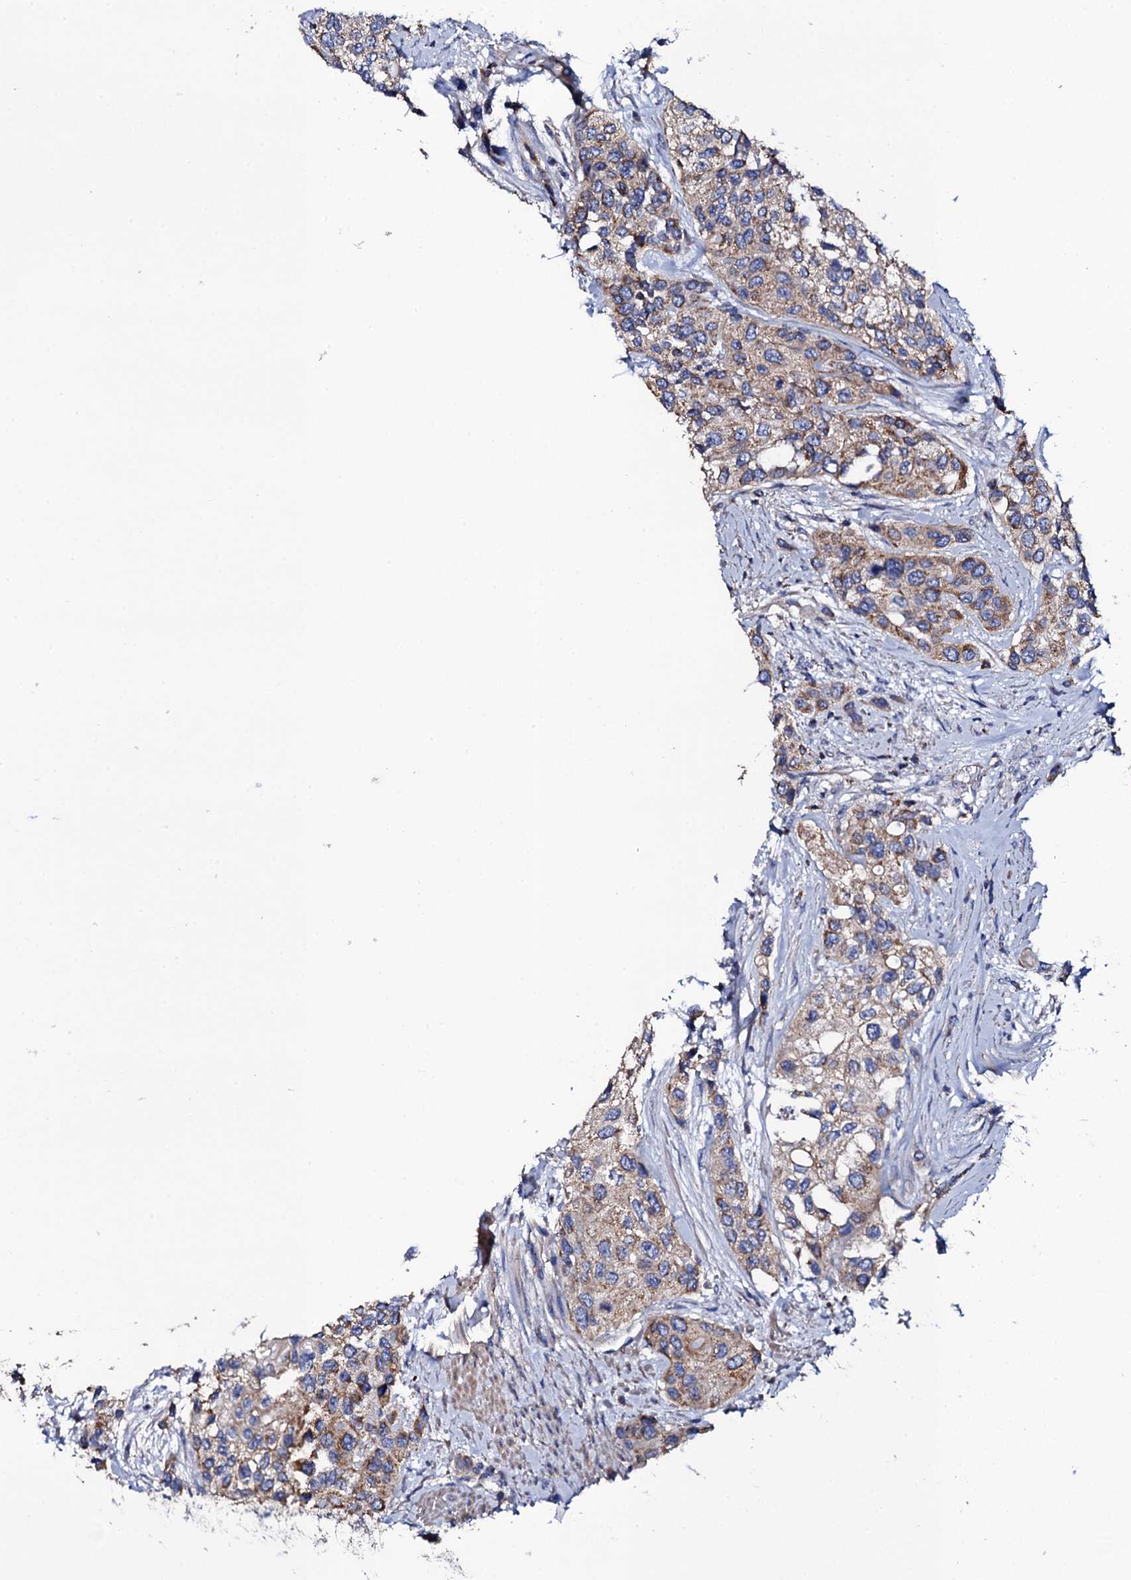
{"staining": {"intensity": "moderate", "quantity": ">75%", "location": "cytoplasmic/membranous"}, "tissue": "urothelial cancer", "cell_type": "Tumor cells", "image_type": "cancer", "snomed": [{"axis": "morphology", "description": "Normal tissue, NOS"}, {"axis": "morphology", "description": "Urothelial carcinoma, High grade"}, {"axis": "topography", "description": "Vascular tissue"}, {"axis": "topography", "description": "Urinary bladder"}], "caption": "Urothelial cancer tissue reveals moderate cytoplasmic/membranous expression in about >75% of tumor cells, visualized by immunohistochemistry.", "gene": "TCAF2", "patient": {"sex": "female", "age": 56}}